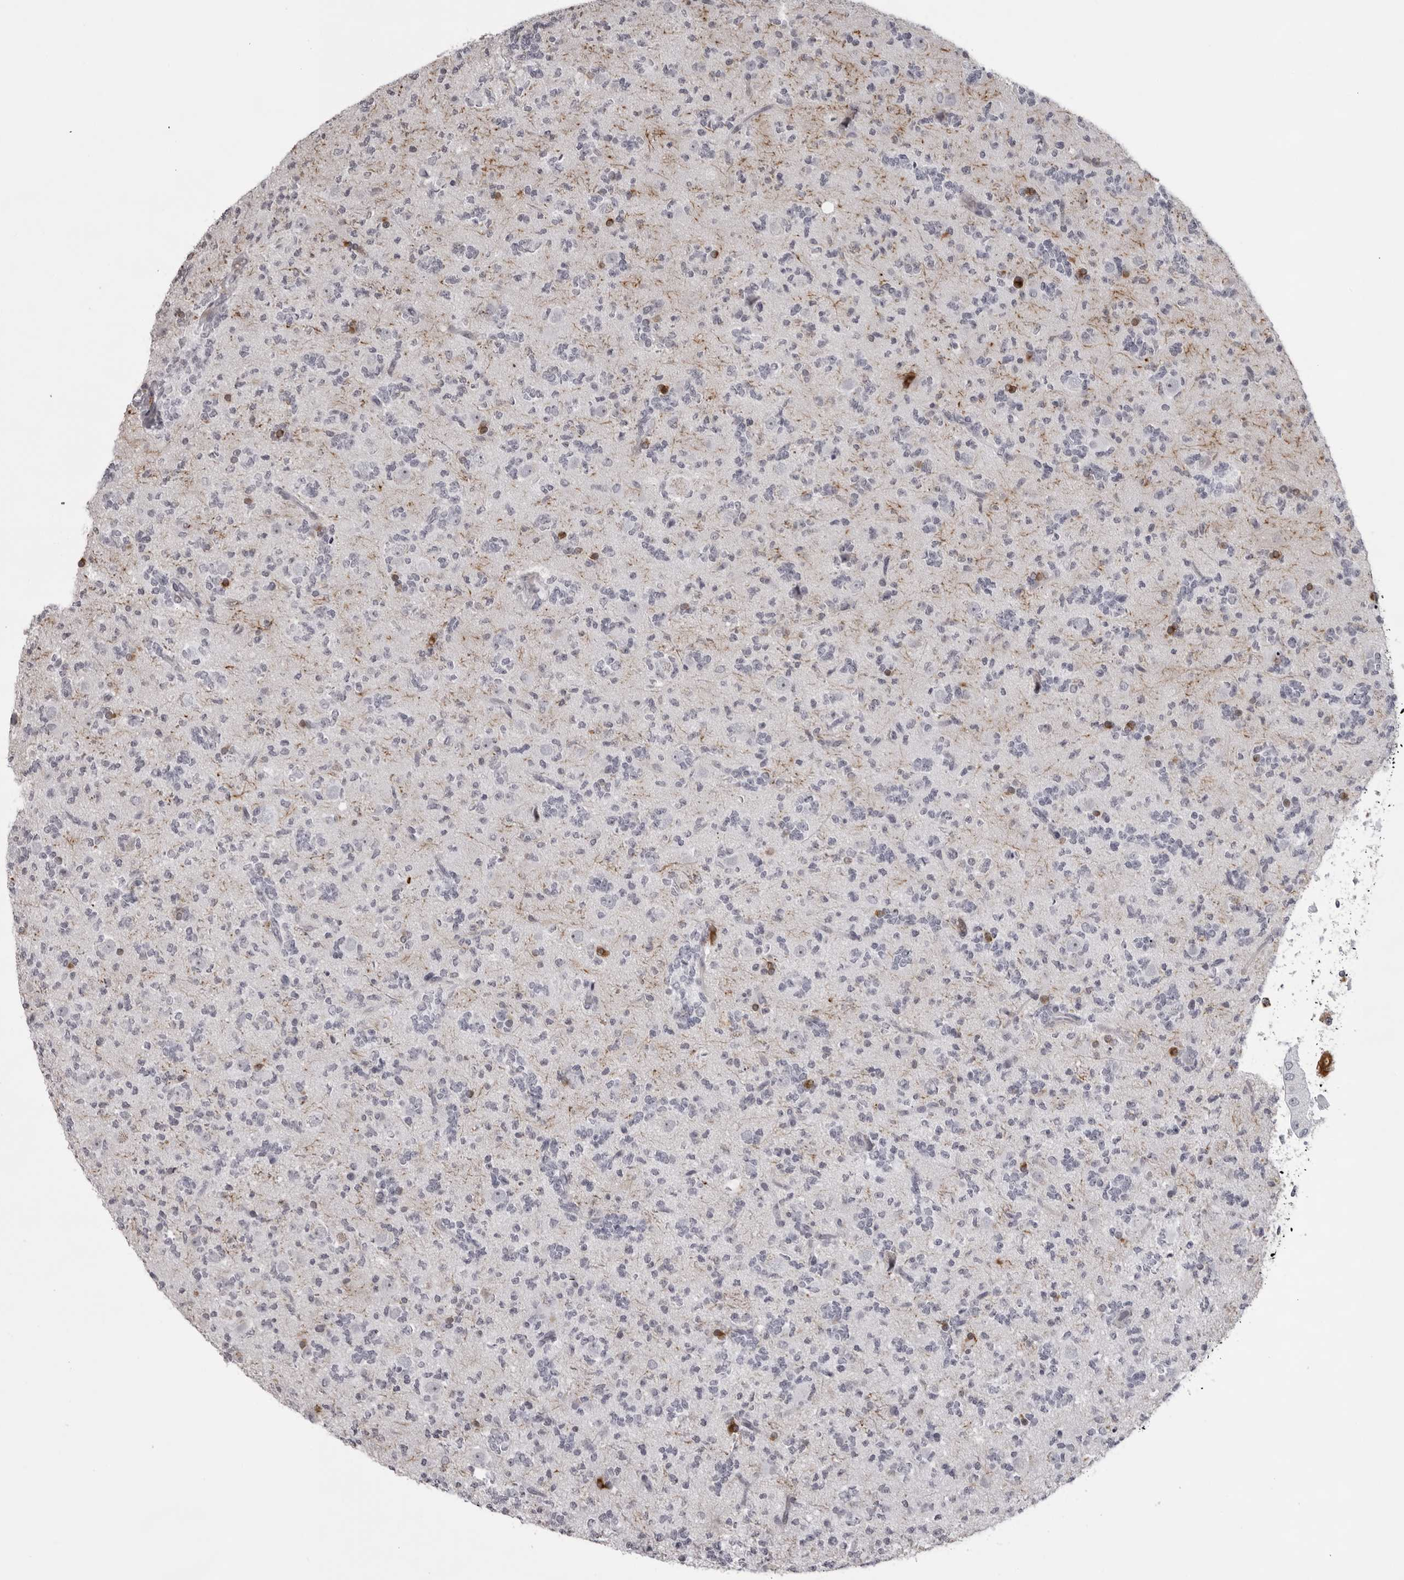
{"staining": {"intensity": "negative", "quantity": "none", "location": "none"}, "tissue": "glioma", "cell_type": "Tumor cells", "image_type": "cancer", "snomed": [{"axis": "morphology", "description": "Glioma, malignant, High grade"}, {"axis": "topography", "description": "Brain"}], "caption": "Glioma was stained to show a protein in brown. There is no significant positivity in tumor cells.", "gene": "NUDT18", "patient": {"sex": "female", "age": 62}}